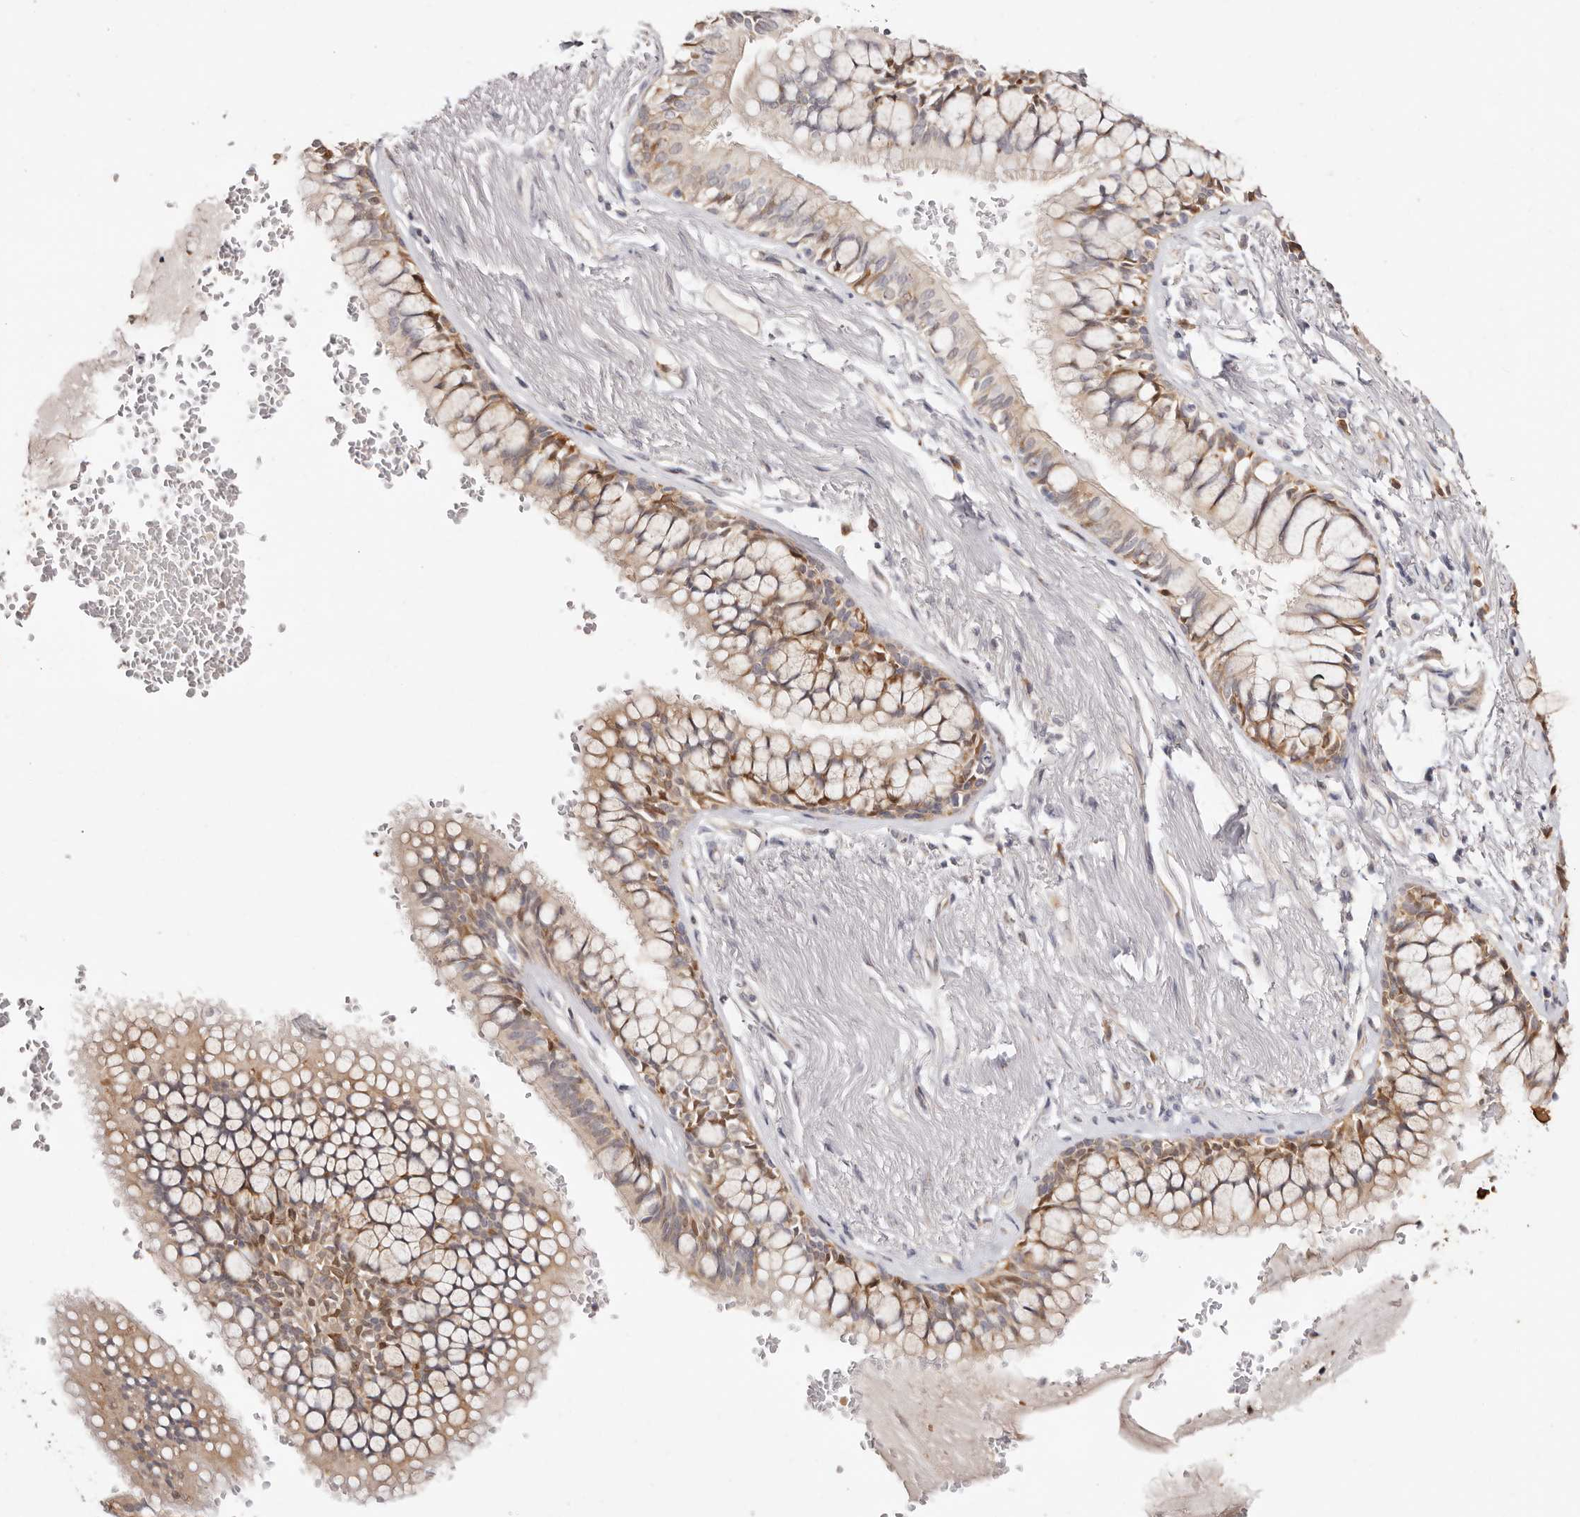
{"staining": {"intensity": "moderate", "quantity": "25%-75%", "location": "cytoplasmic/membranous"}, "tissue": "bronchus", "cell_type": "Respiratory epithelial cells", "image_type": "normal", "snomed": [{"axis": "morphology", "description": "Normal tissue, NOS"}, {"axis": "topography", "description": "Cartilage tissue"}, {"axis": "topography", "description": "Bronchus"}], "caption": "High-magnification brightfield microscopy of benign bronchus stained with DAB (brown) and counterstained with hematoxylin (blue). respiratory epithelial cells exhibit moderate cytoplasmic/membranous staining is appreciated in approximately25%-75% of cells.", "gene": "BCL2L15", "patient": {"sex": "female", "age": 73}}